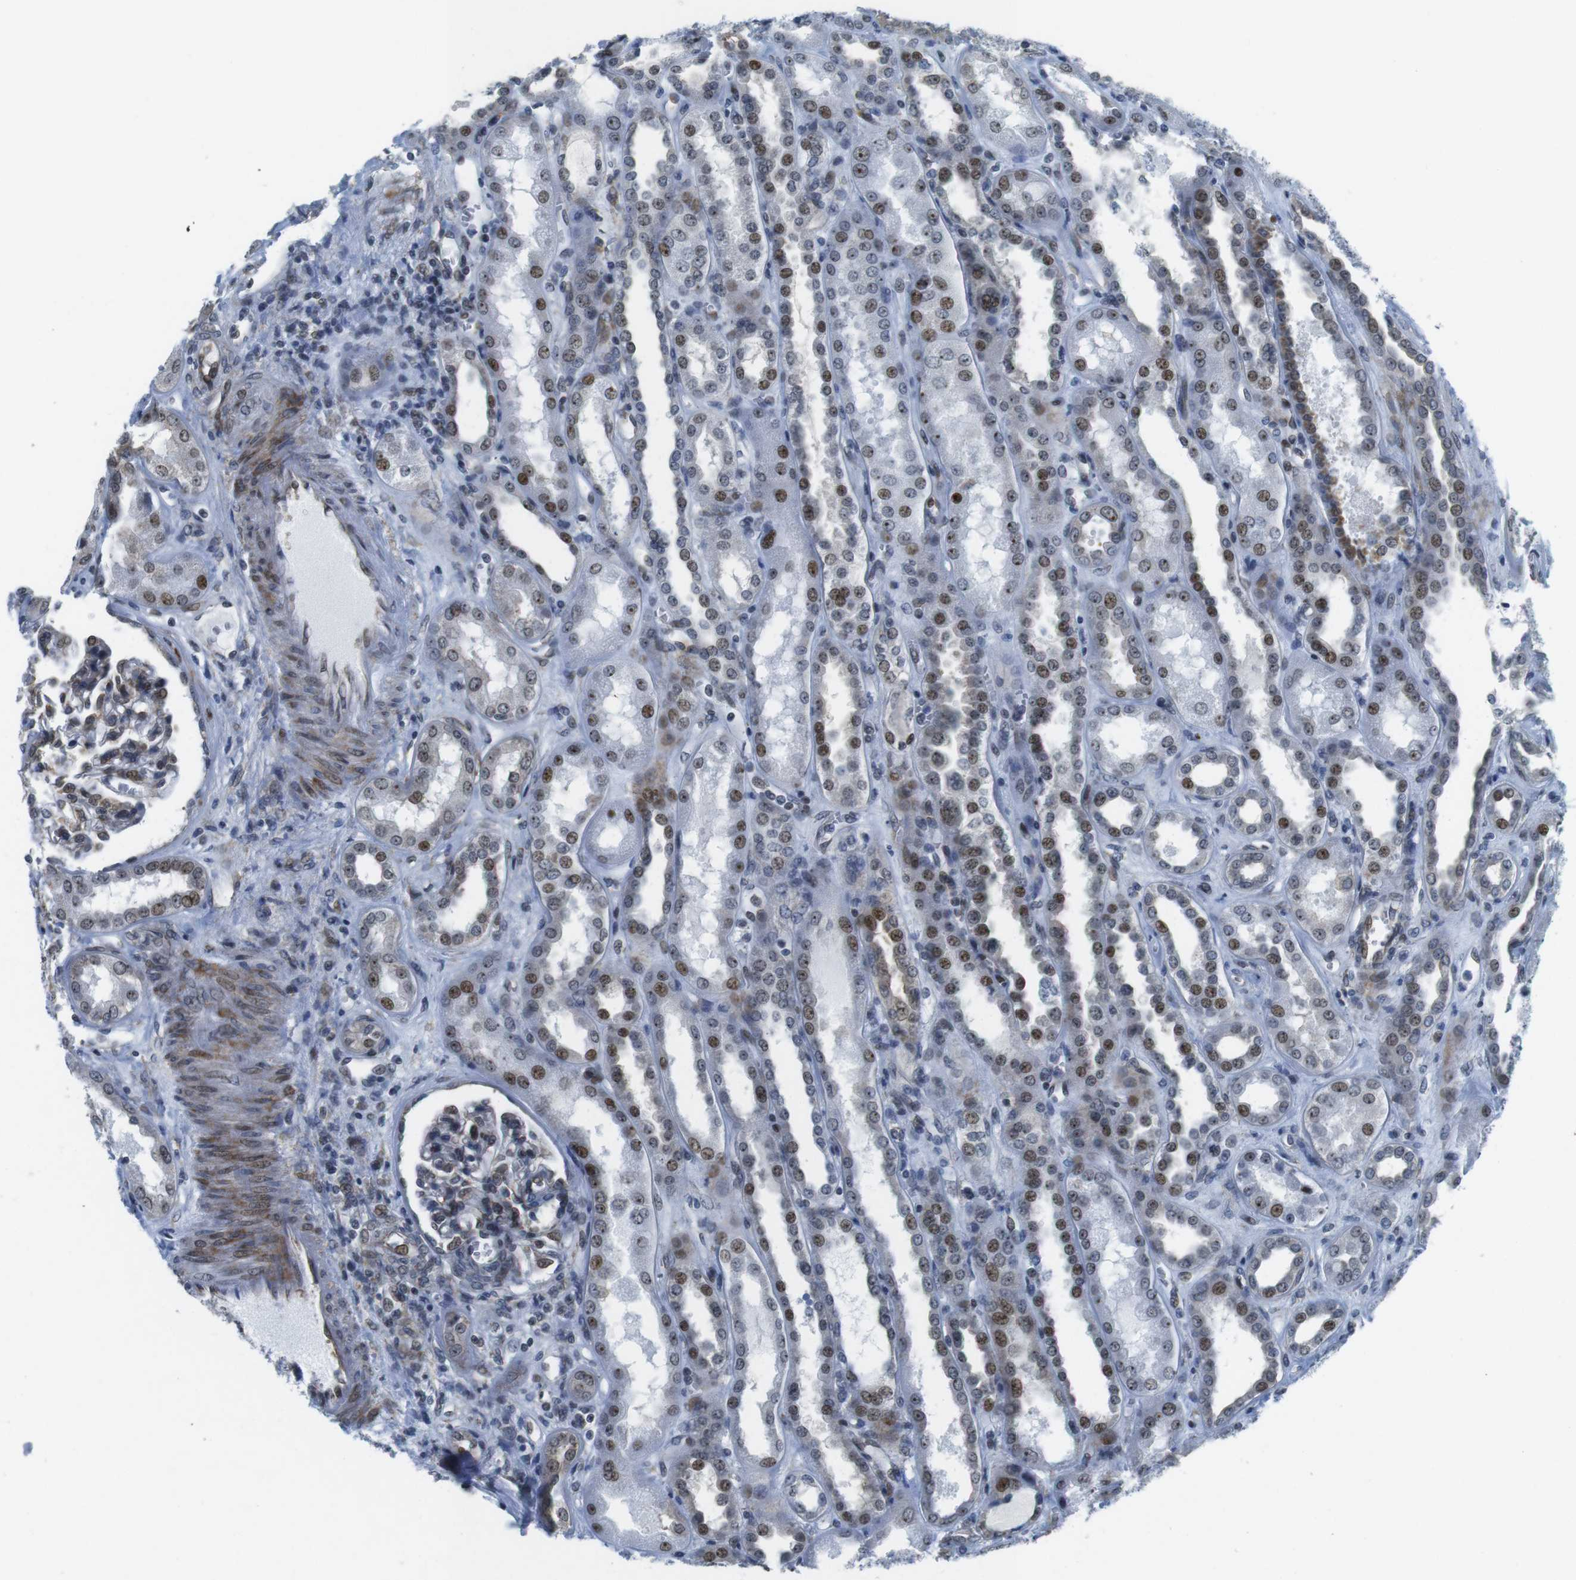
{"staining": {"intensity": "moderate", "quantity": "25%-75%", "location": "nuclear"}, "tissue": "kidney", "cell_type": "Cells in glomeruli", "image_type": "normal", "snomed": [{"axis": "morphology", "description": "Normal tissue, NOS"}, {"axis": "topography", "description": "Kidney"}], "caption": "Human kidney stained with a brown dye shows moderate nuclear positive positivity in about 25%-75% of cells in glomeruli.", "gene": "MLH1", "patient": {"sex": "male", "age": 59}}